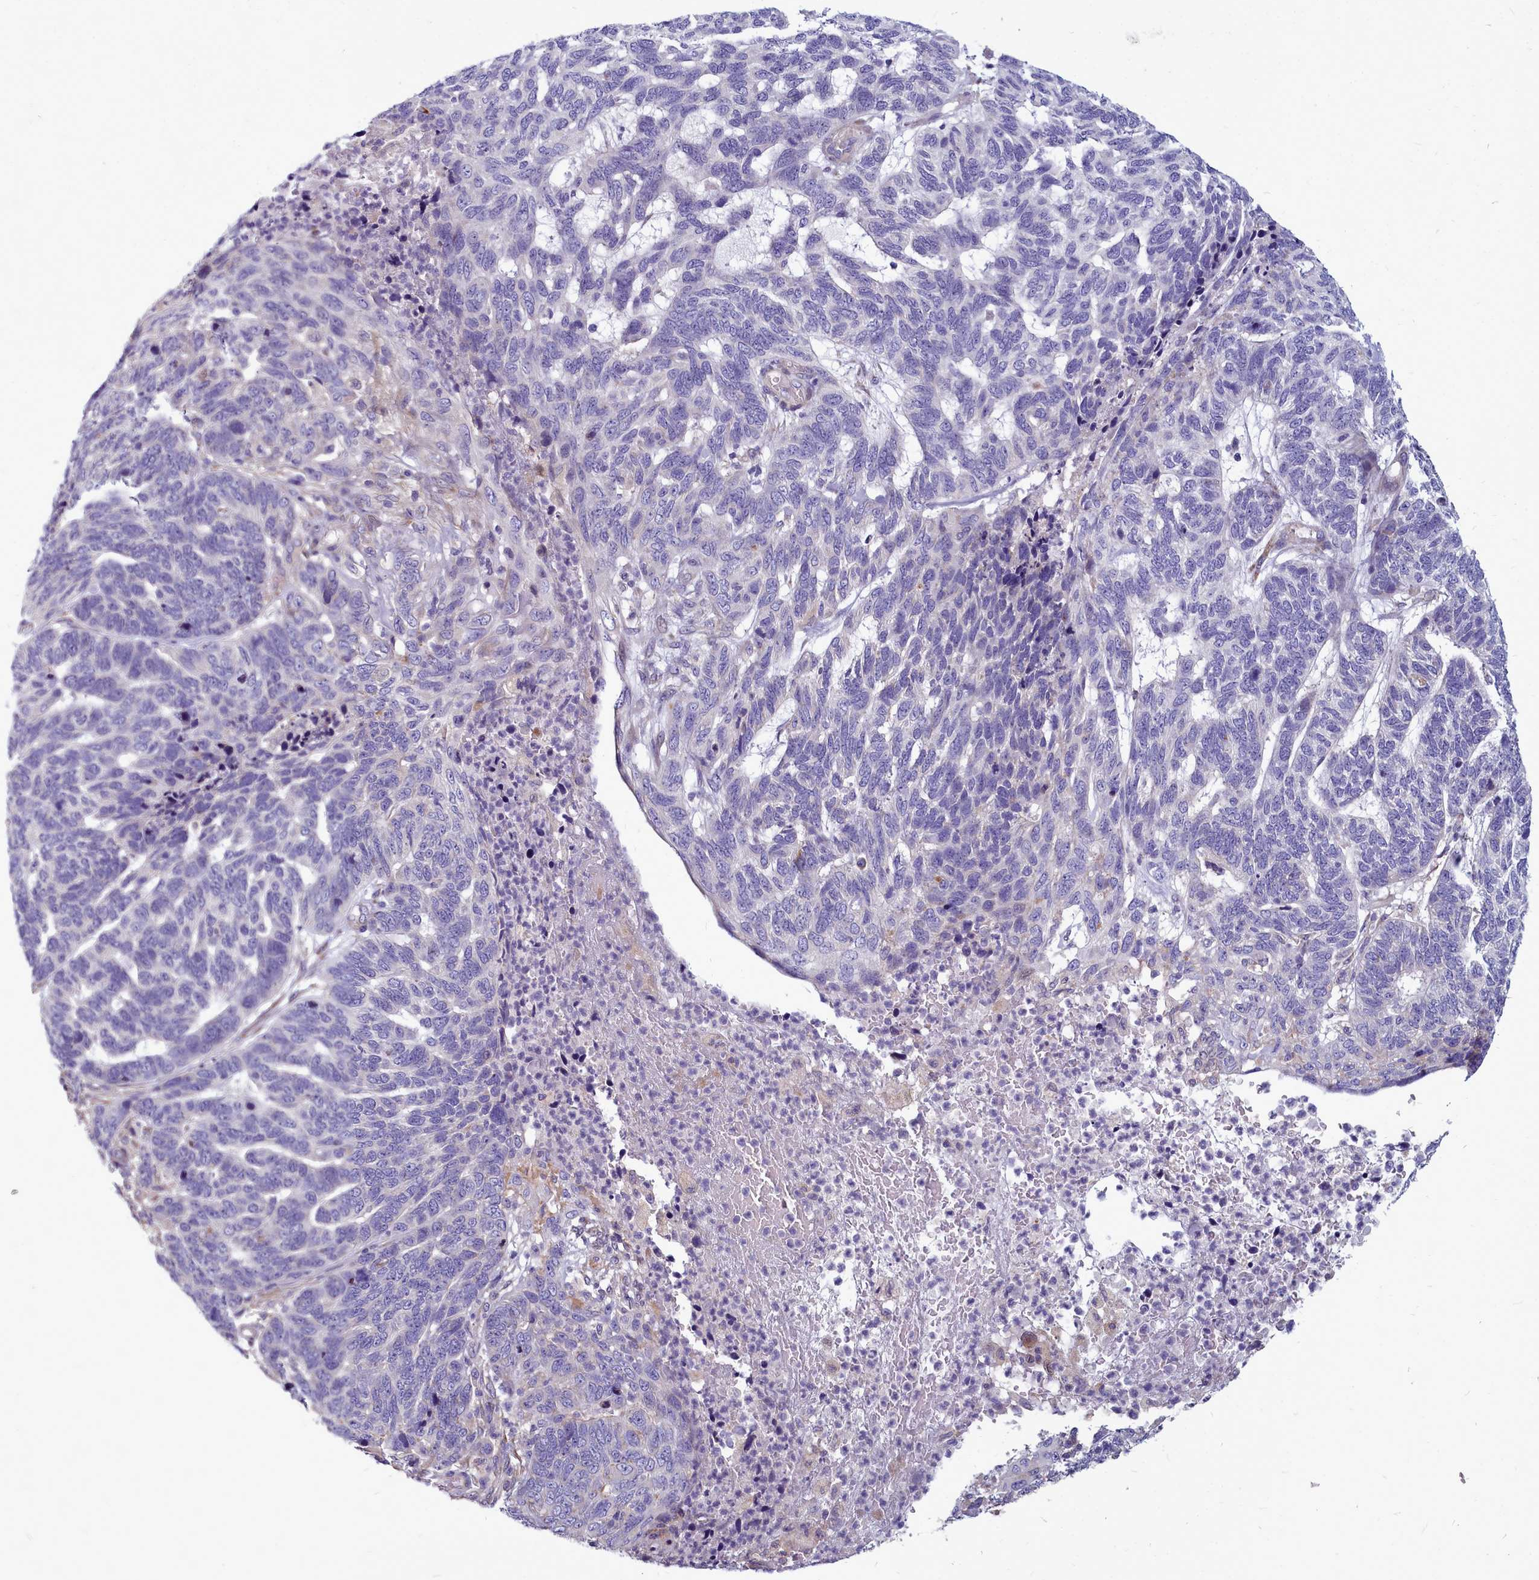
{"staining": {"intensity": "negative", "quantity": "none", "location": "none"}, "tissue": "skin cancer", "cell_type": "Tumor cells", "image_type": "cancer", "snomed": [{"axis": "morphology", "description": "Basal cell carcinoma"}, {"axis": "topography", "description": "Skin"}], "caption": "A micrograph of basal cell carcinoma (skin) stained for a protein reveals no brown staining in tumor cells.", "gene": "SMPD4", "patient": {"sex": "female", "age": 65}}